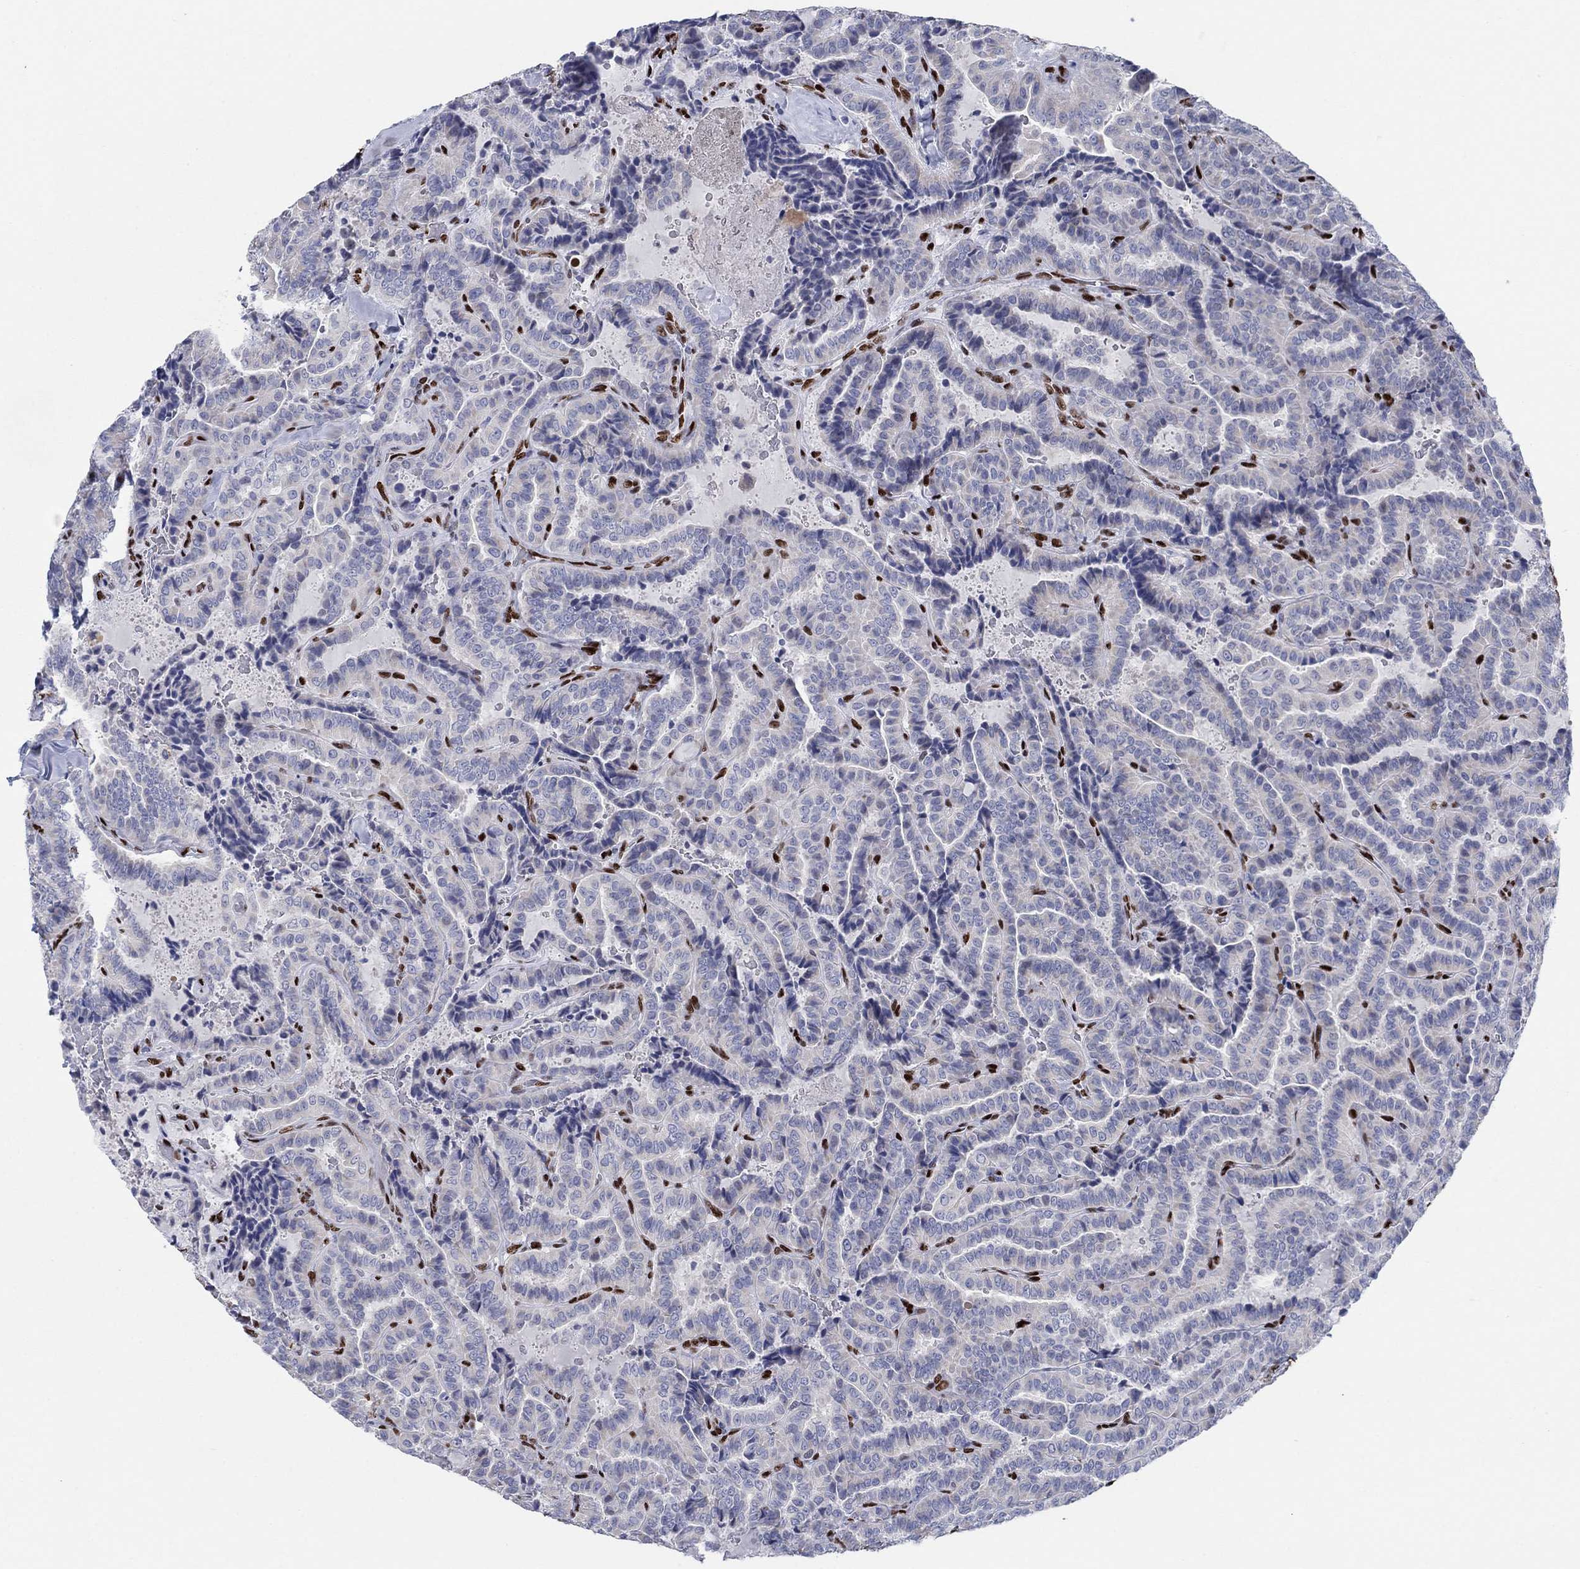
{"staining": {"intensity": "negative", "quantity": "none", "location": "none"}, "tissue": "thyroid cancer", "cell_type": "Tumor cells", "image_type": "cancer", "snomed": [{"axis": "morphology", "description": "Papillary adenocarcinoma, NOS"}, {"axis": "topography", "description": "Thyroid gland"}], "caption": "IHC image of thyroid cancer stained for a protein (brown), which demonstrates no expression in tumor cells.", "gene": "ZEB1", "patient": {"sex": "female", "age": 39}}